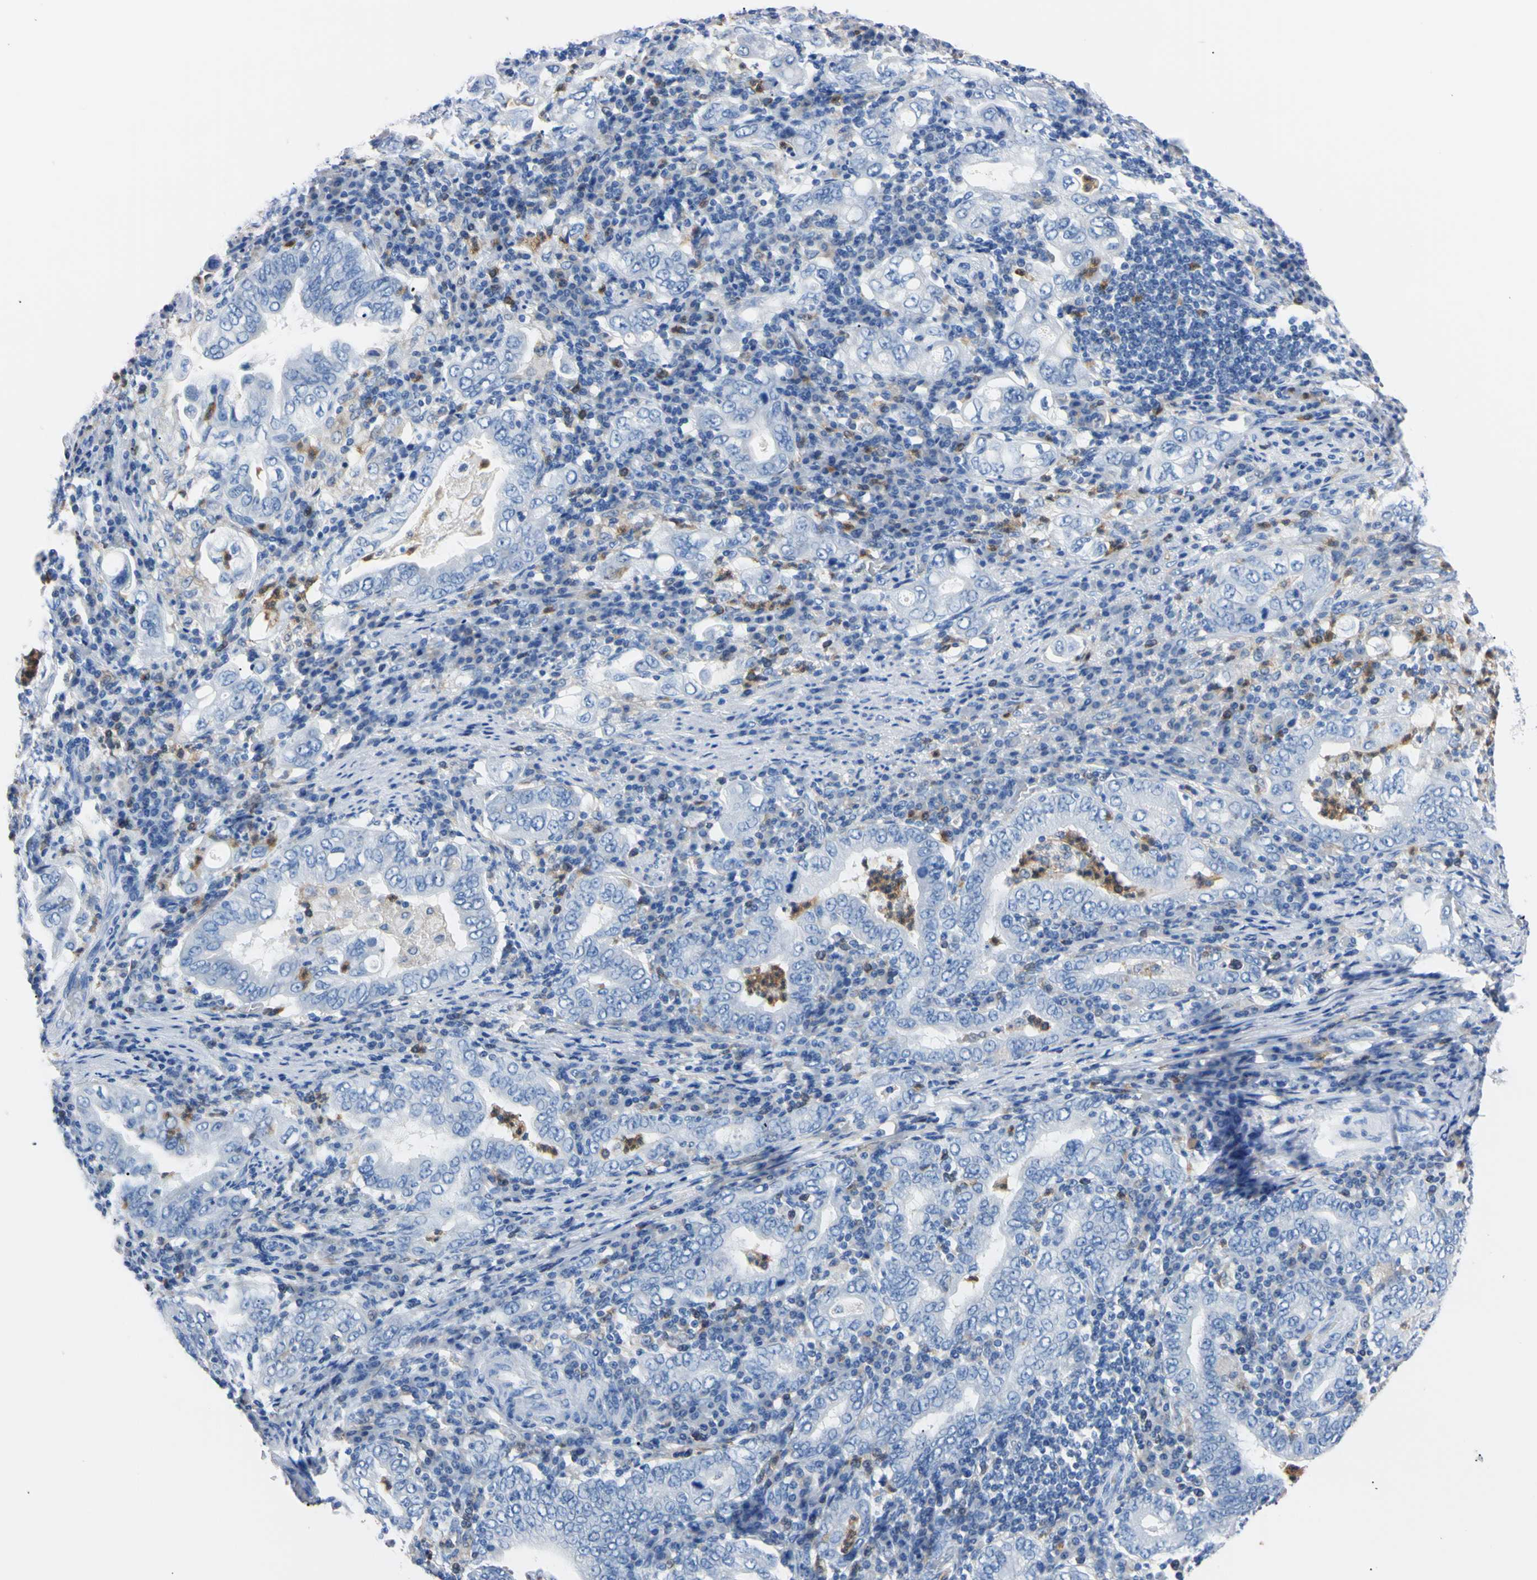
{"staining": {"intensity": "negative", "quantity": "none", "location": "none"}, "tissue": "stomach cancer", "cell_type": "Tumor cells", "image_type": "cancer", "snomed": [{"axis": "morphology", "description": "Normal tissue, NOS"}, {"axis": "morphology", "description": "Adenocarcinoma, NOS"}, {"axis": "topography", "description": "Esophagus"}, {"axis": "topography", "description": "Stomach, upper"}, {"axis": "topography", "description": "Peripheral nerve tissue"}], "caption": "Immunohistochemistry (IHC) histopathology image of neoplastic tissue: human stomach cancer stained with DAB exhibits no significant protein positivity in tumor cells.", "gene": "NCF4", "patient": {"sex": "male", "age": 62}}